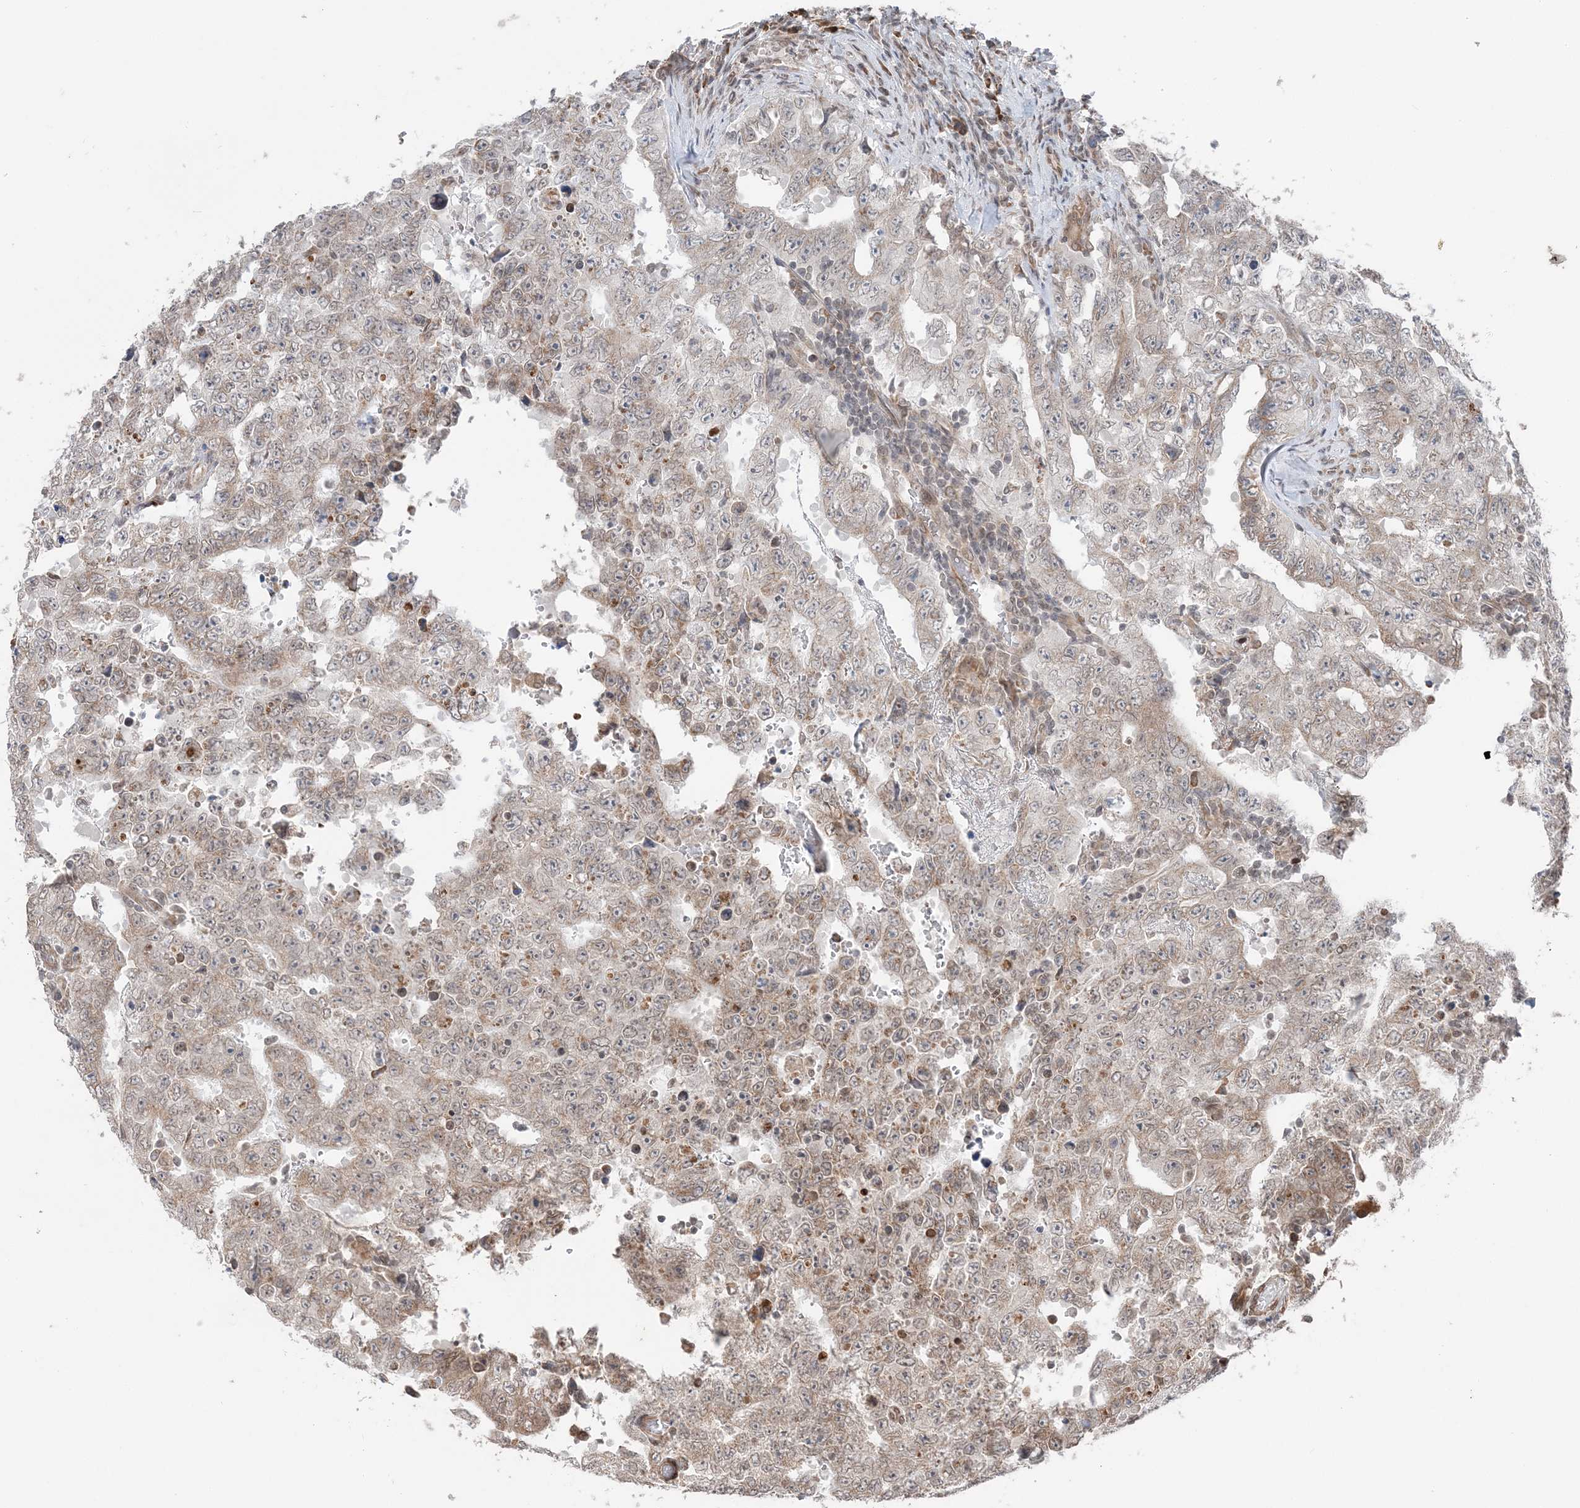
{"staining": {"intensity": "weak", "quantity": "<25%", "location": "cytoplasmic/membranous"}, "tissue": "testis cancer", "cell_type": "Tumor cells", "image_type": "cancer", "snomed": [{"axis": "morphology", "description": "Seminoma, NOS"}, {"axis": "morphology", "description": "Carcinoma, Embryonal, NOS"}, {"axis": "topography", "description": "Testis"}], "caption": "Testis cancer (seminoma) was stained to show a protein in brown. There is no significant positivity in tumor cells. Nuclei are stained in blue.", "gene": "TMED10", "patient": {"sex": "male", "age": 43}}